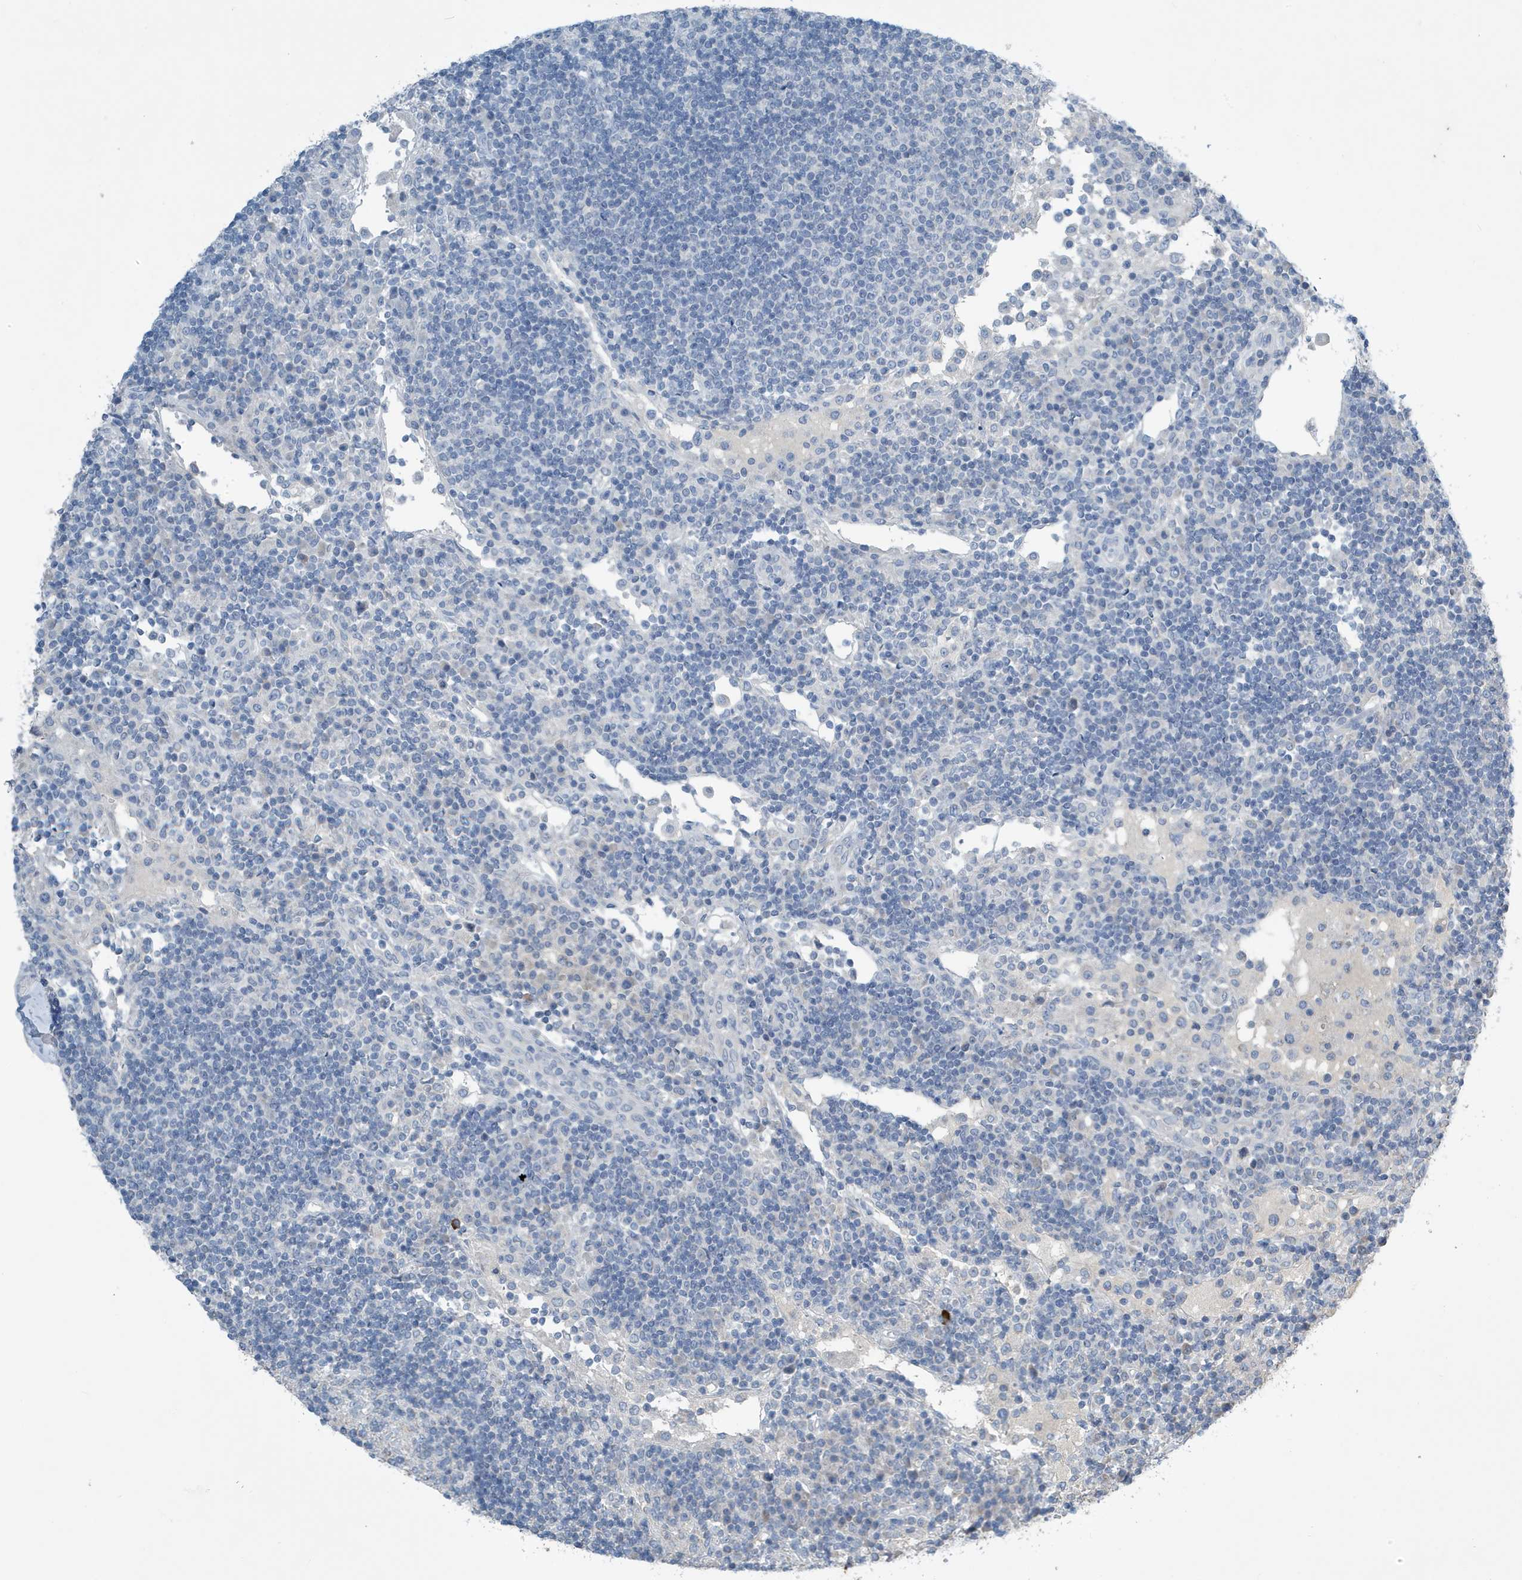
{"staining": {"intensity": "negative", "quantity": "none", "location": "none"}, "tissue": "lymph node", "cell_type": "Germinal center cells", "image_type": "normal", "snomed": [{"axis": "morphology", "description": "Normal tissue, NOS"}, {"axis": "topography", "description": "Lymph node"}], "caption": "A high-resolution histopathology image shows immunohistochemistry staining of unremarkable lymph node, which displays no significant positivity in germinal center cells. Brightfield microscopy of IHC stained with DAB (3,3'-diaminobenzidine) (brown) and hematoxylin (blue), captured at high magnification.", "gene": "UGT2B4", "patient": {"sex": "female", "age": 53}}